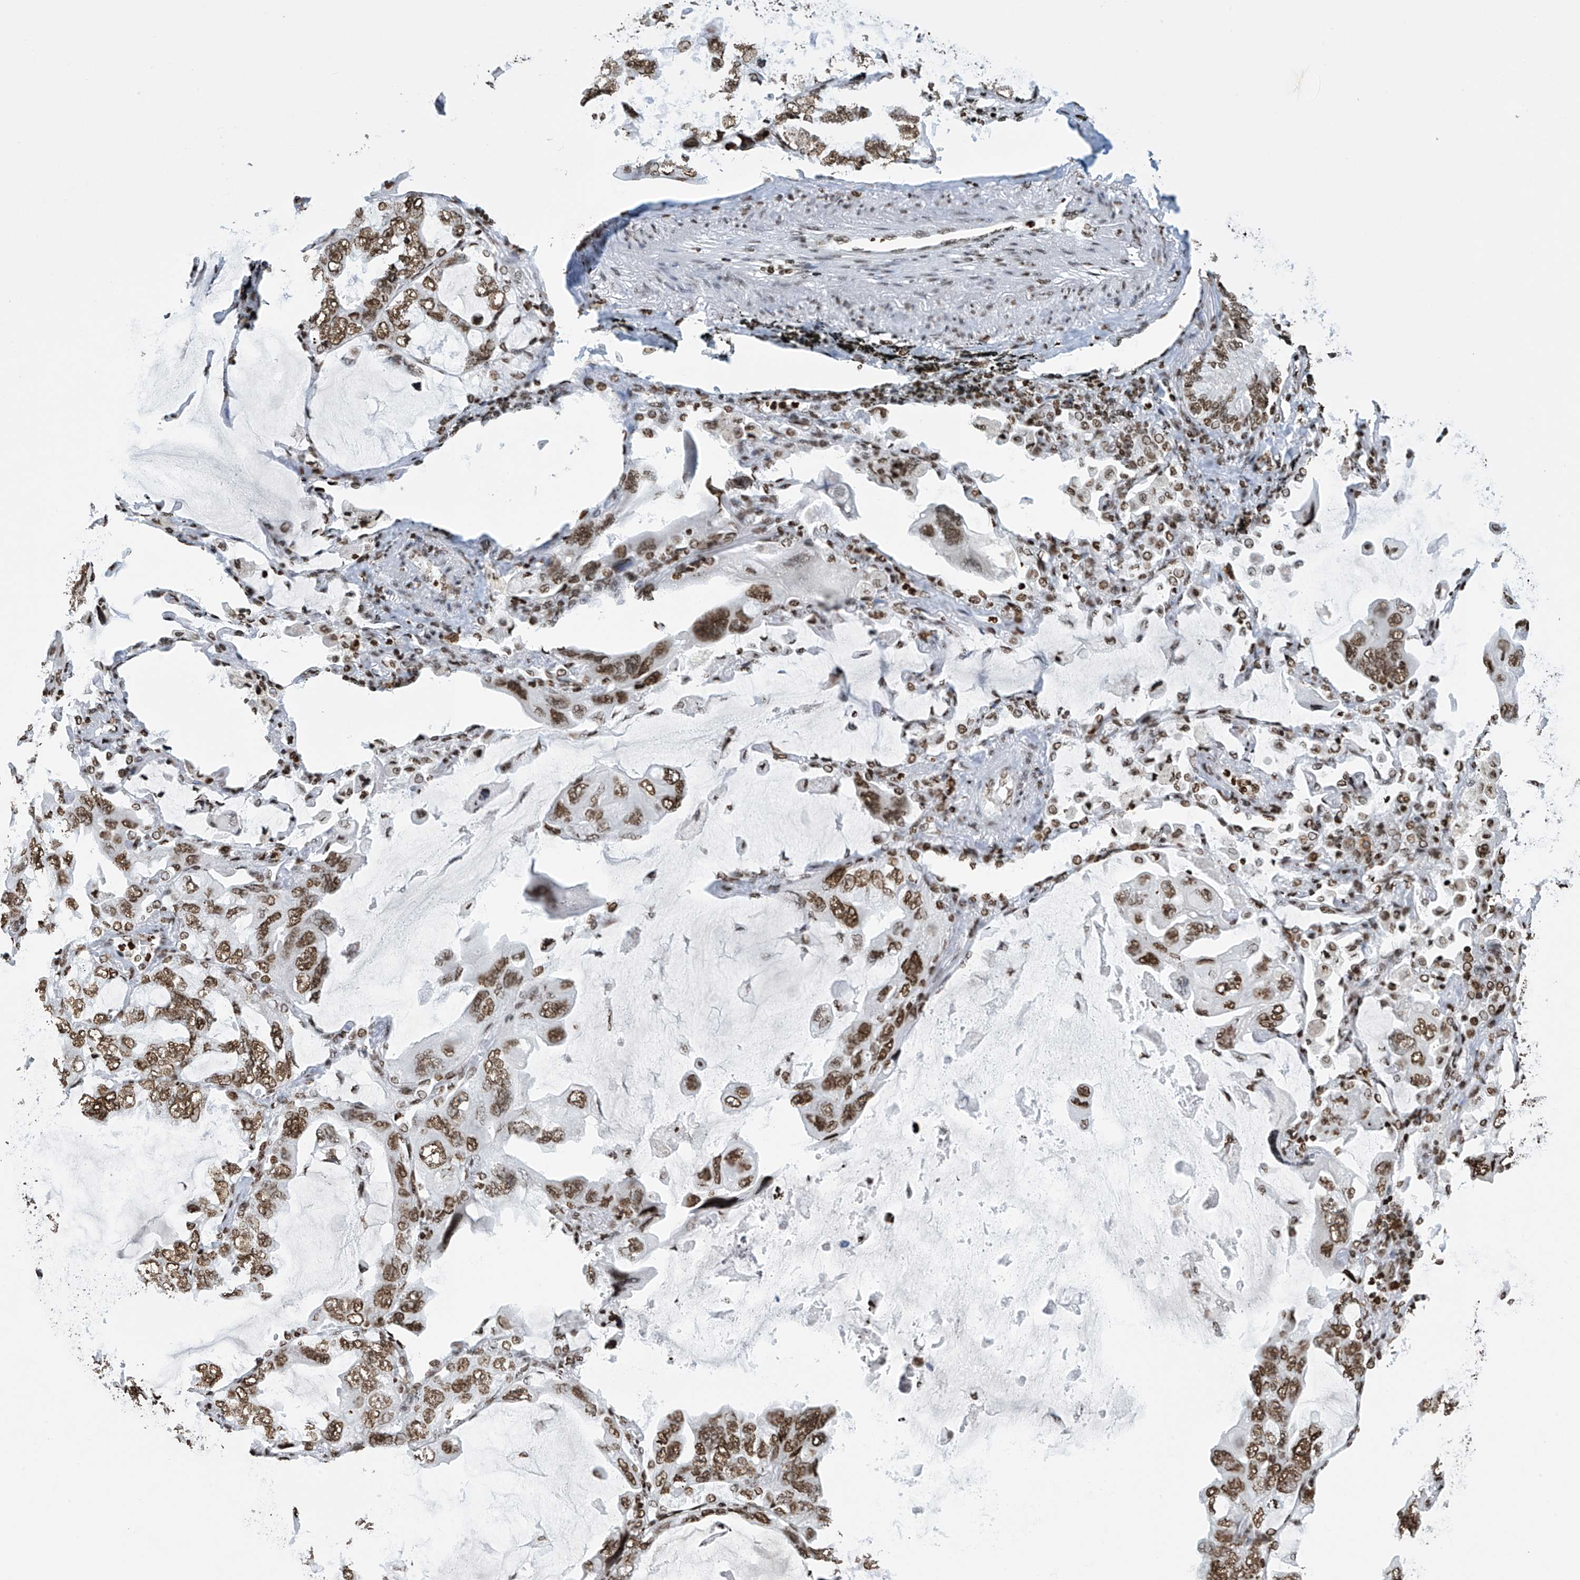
{"staining": {"intensity": "moderate", "quantity": ">75%", "location": "nuclear"}, "tissue": "lung cancer", "cell_type": "Tumor cells", "image_type": "cancer", "snomed": [{"axis": "morphology", "description": "Squamous cell carcinoma, NOS"}, {"axis": "topography", "description": "Lung"}], "caption": "A medium amount of moderate nuclear expression is present in approximately >75% of tumor cells in squamous cell carcinoma (lung) tissue.", "gene": "H4C16", "patient": {"sex": "female", "age": 73}}